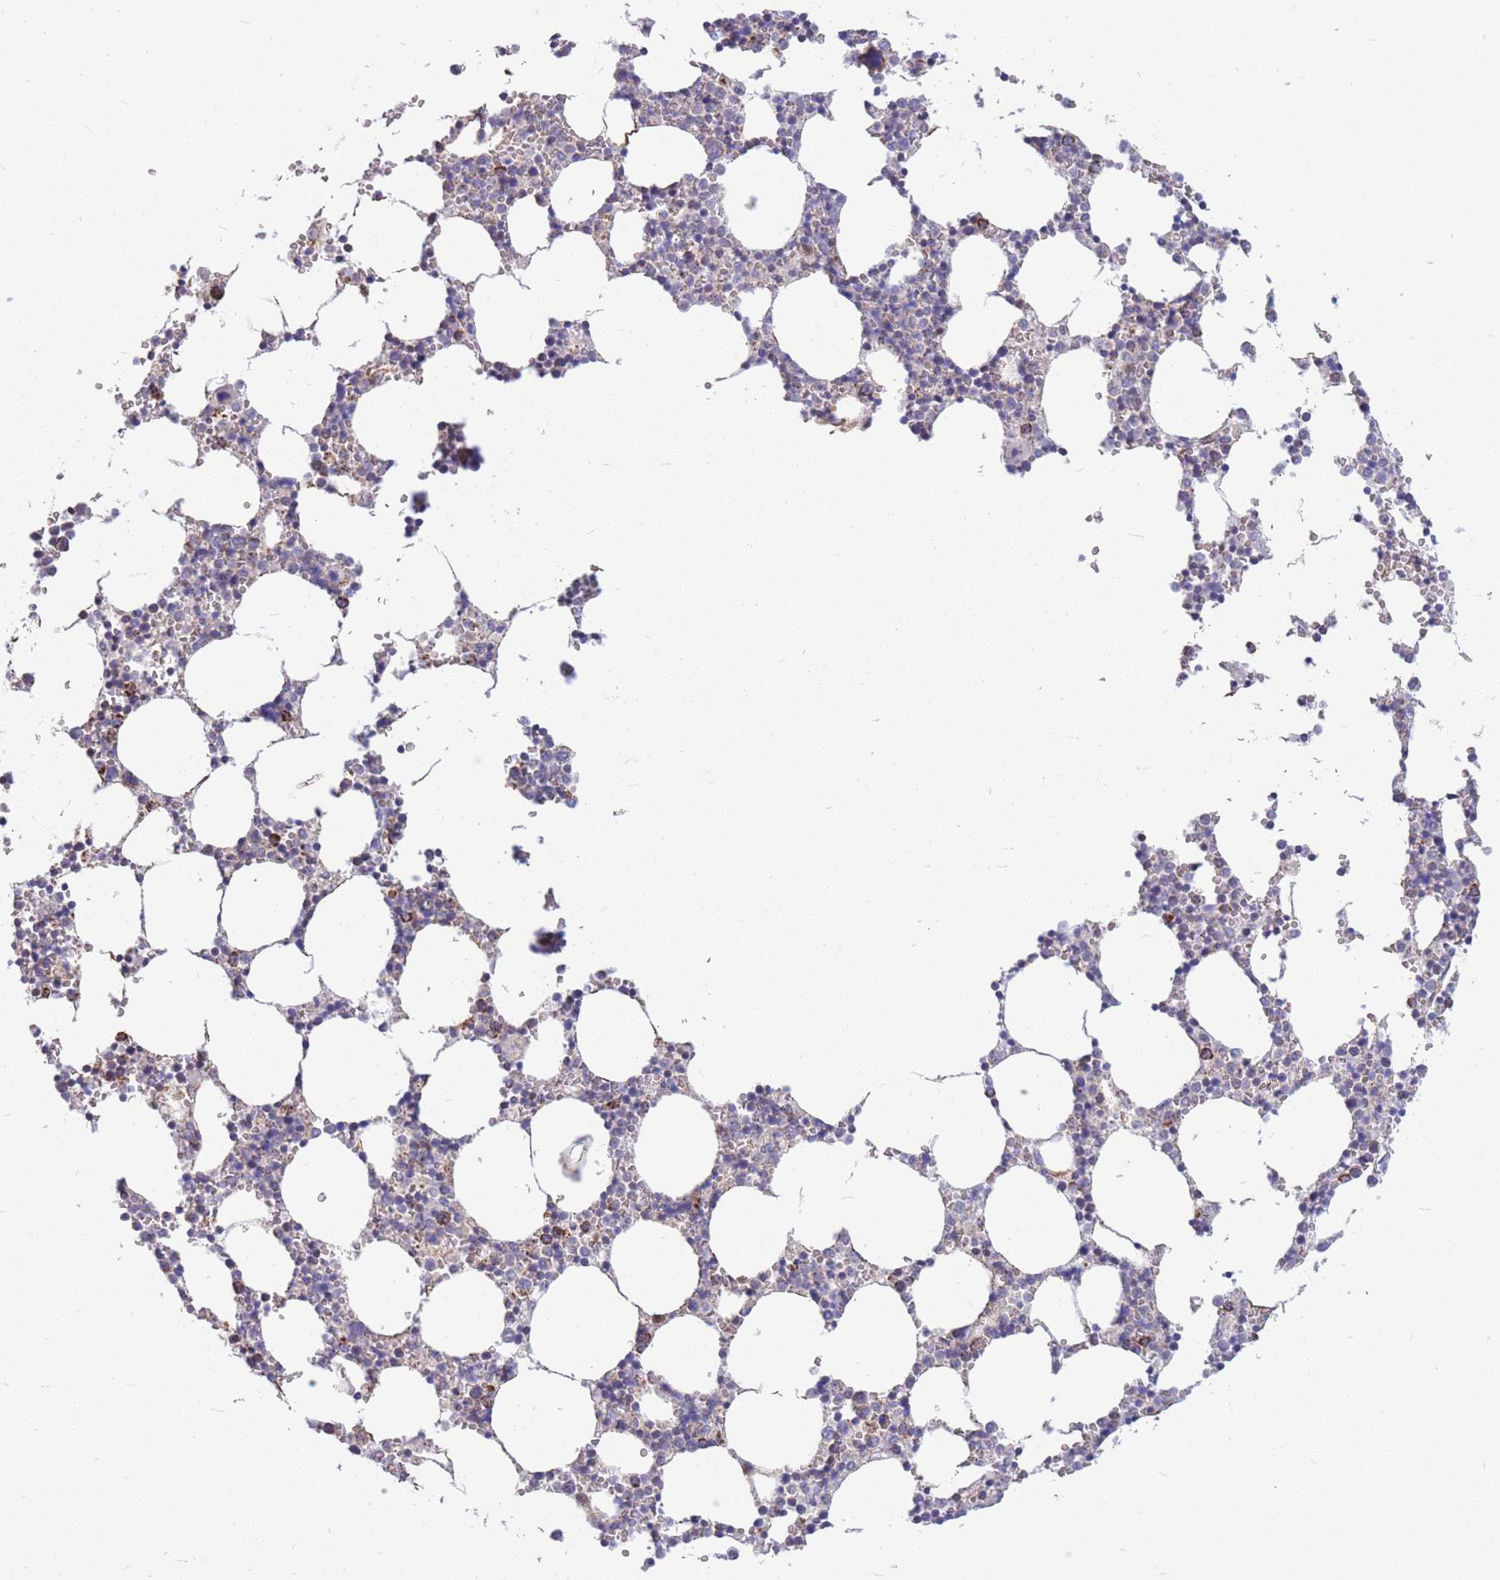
{"staining": {"intensity": "negative", "quantity": "none", "location": "none"}, "tissue": "bone marrow", "cell_type": "Hematopoietic cells", "image_type": "normal", "snomed": [{"axis": "morphology", "description": "Normal tissue, NOS"}, {"axis": "topography", "description": "Bone marrow"}], "caption": "Immunohistochemical staining of benign bone marrow reveals no significant staining in hematopoietic cells.", "gene": "HSPE1", "patient": {"sex": "female", "age": 64}}